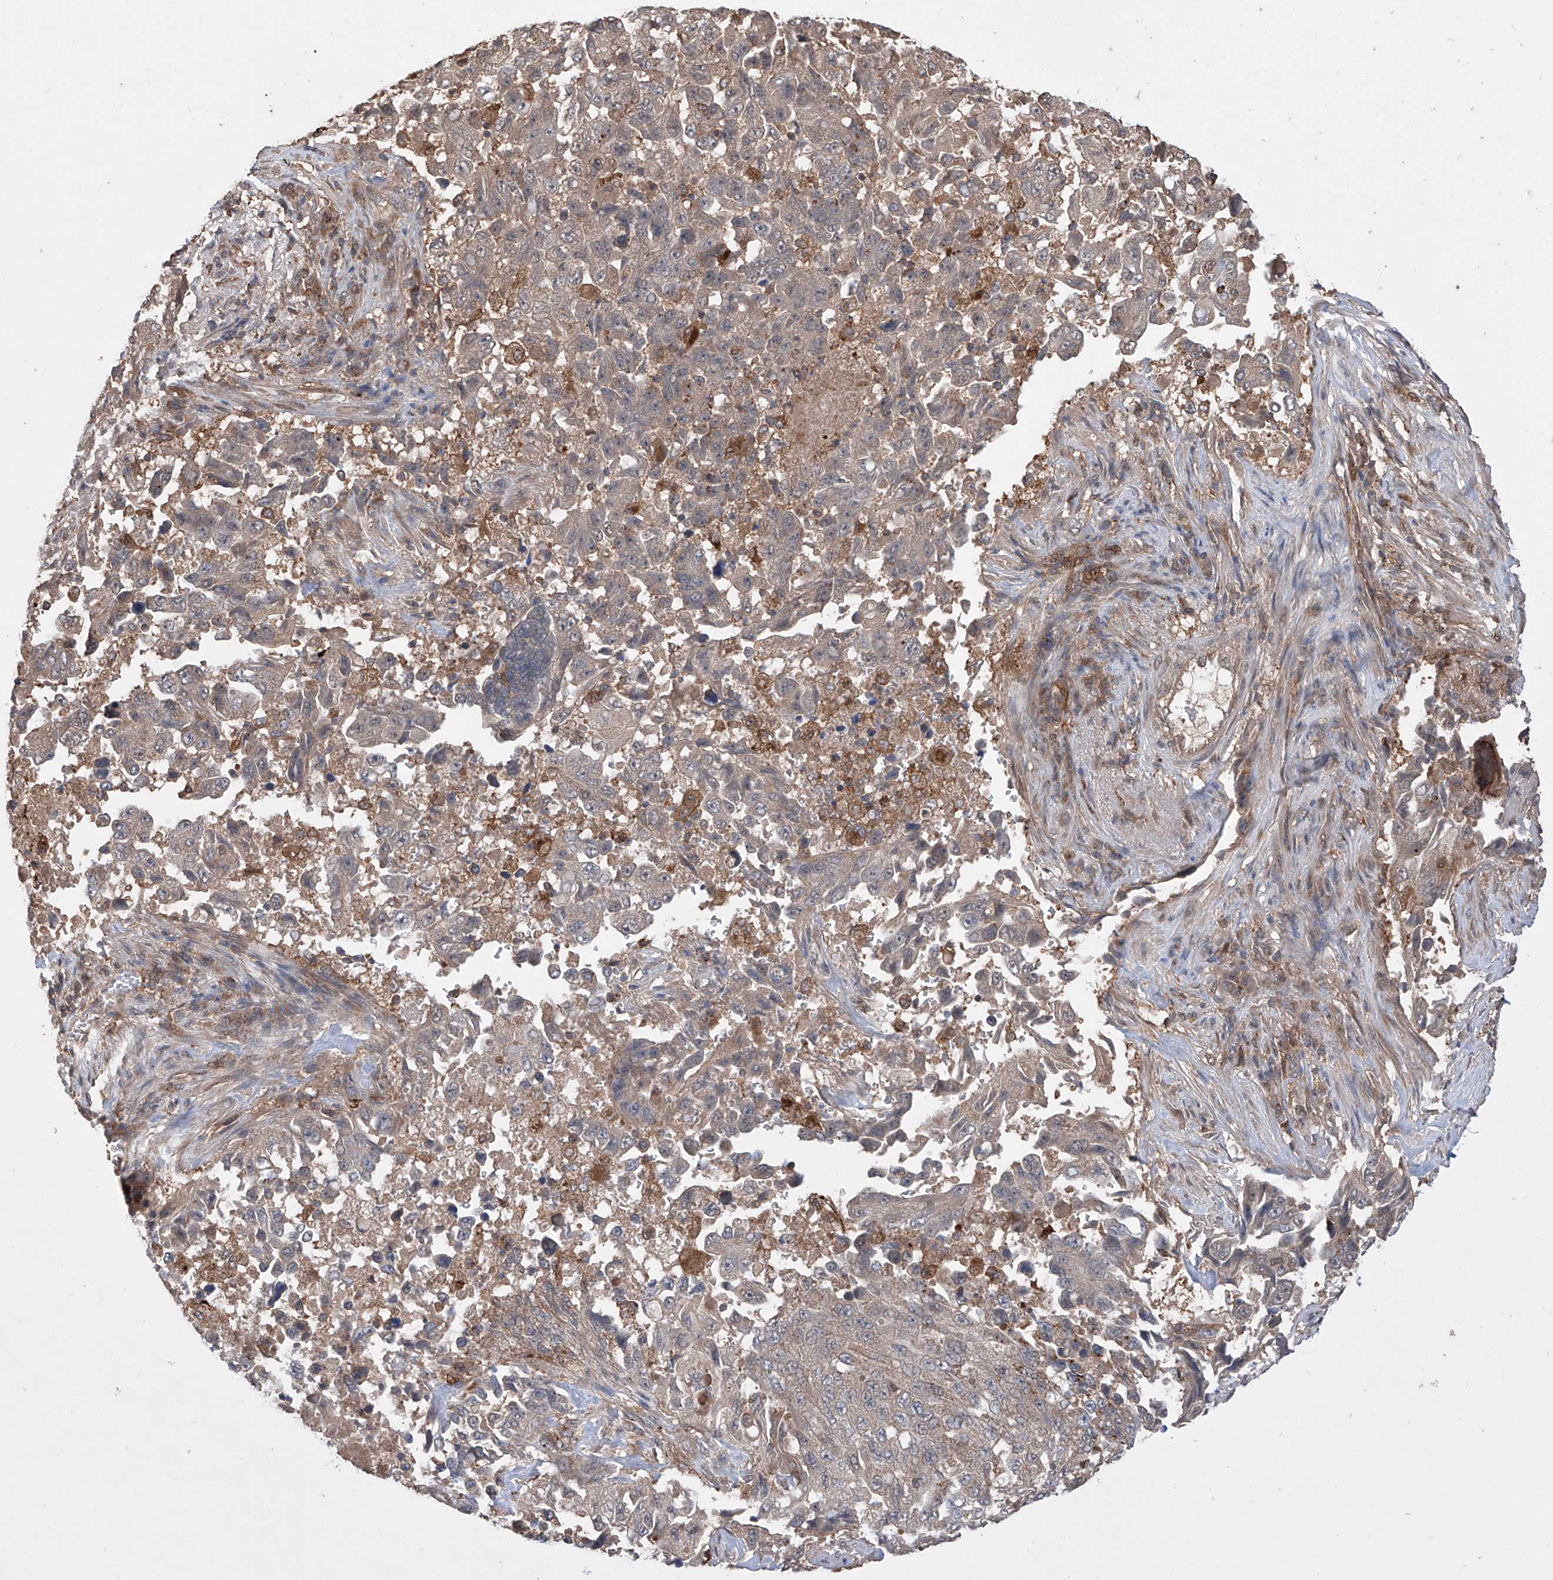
{"staining": {"intensity": "weak", "quantity": "<25%", "location": "cytoplasmic/membranous"}, "tissue": "lung cancer", "cell_type": "Tumor cells", "image_type": "cancer", "snomed": [{"axis": "morphology", "description": "Adenocarcinoma, NOS"}, {"axis": "topography", "description": "Lung"}], "caption": "A micrograph of lung adenocarcinoma stained for a protein shows no brown staining in tumor cells.", "gene": "HOXC8", "patient": {"sex": "female", "age": 51}}